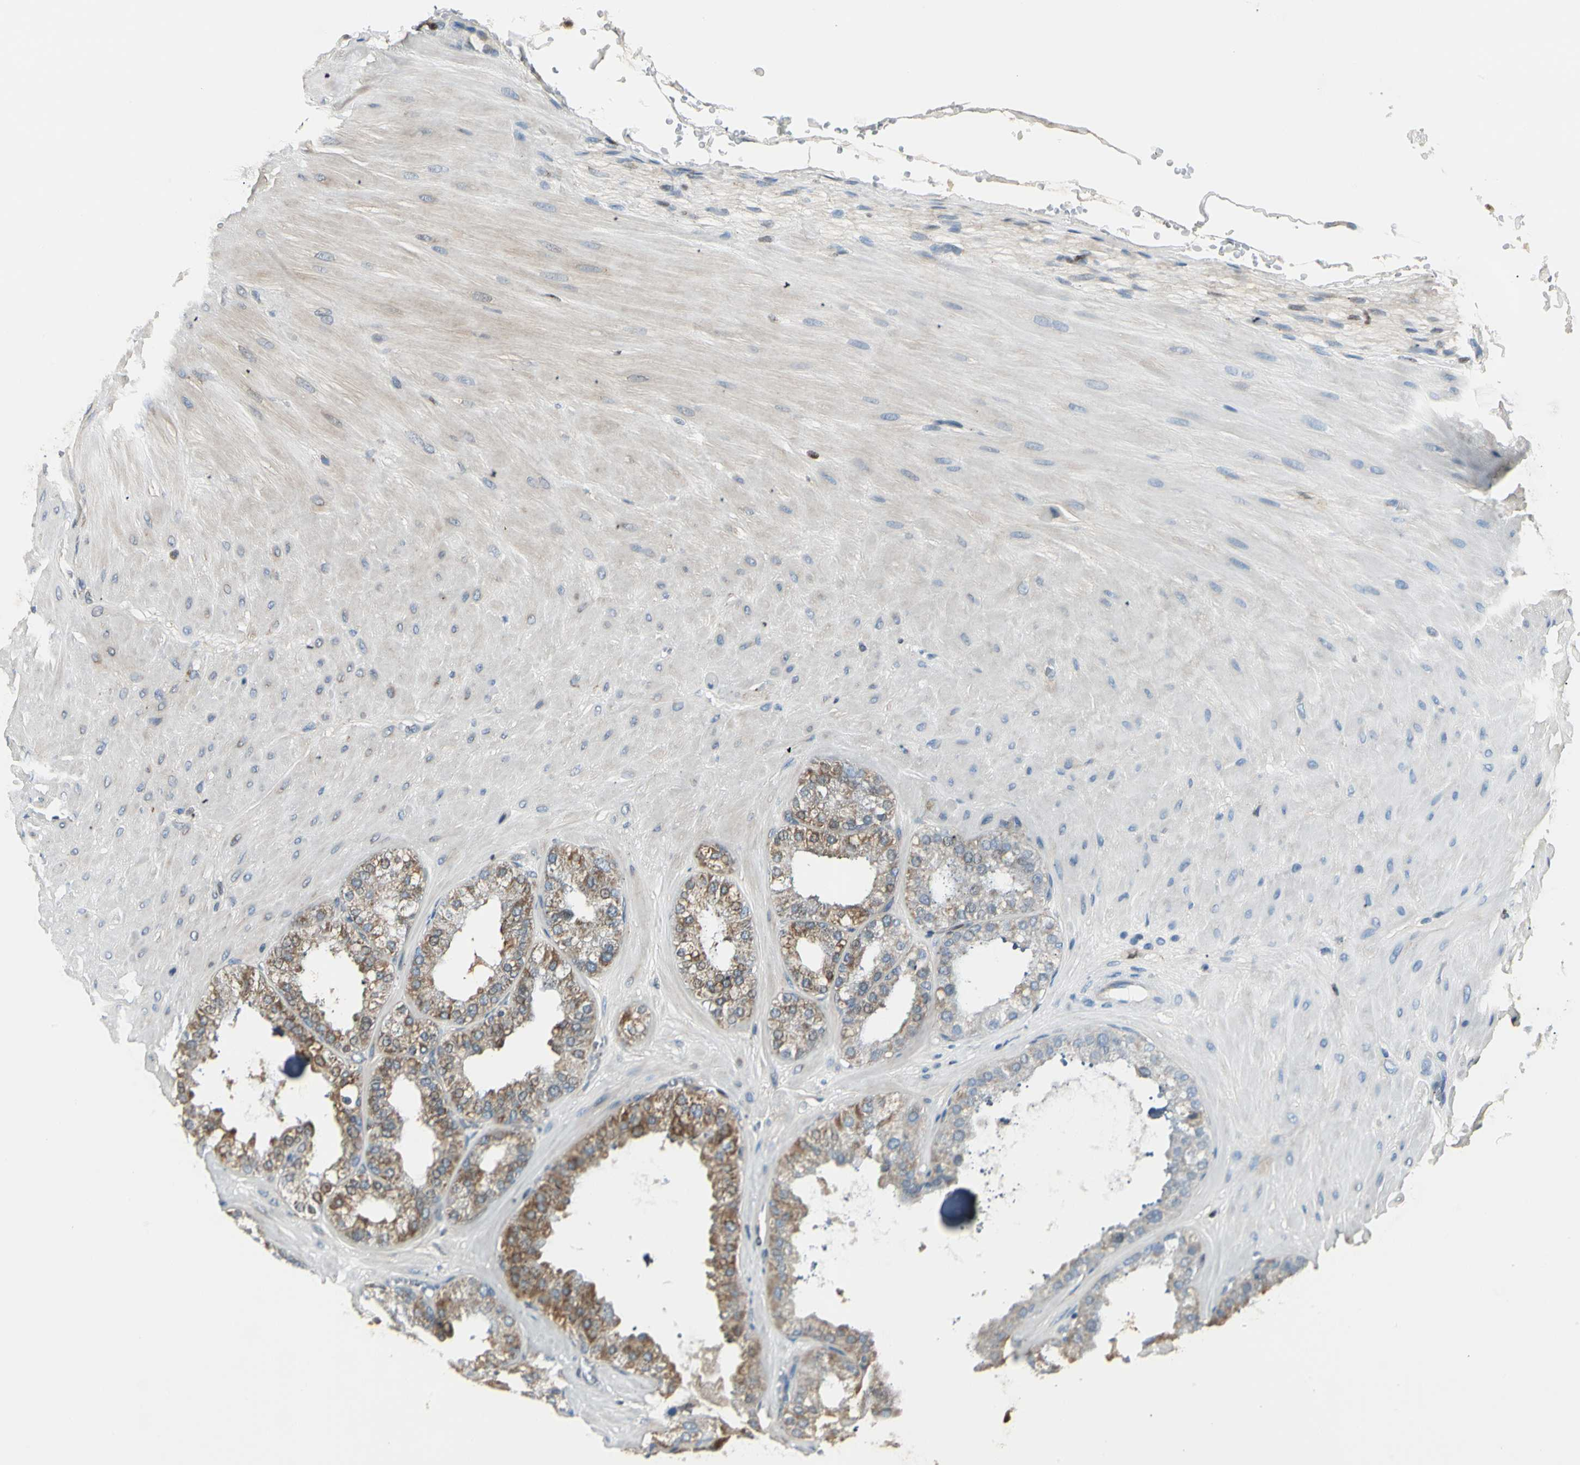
{"staining": {"intensity": "moderate", "quantity": "25%-75%", "location": "cytoplasmic/membranous"}, "tissue": "seminal vesicle", "cell_type": "Glandular cells", "image_type": "normal", "snomed": [{"axis": "morphology", "description": "Normal tissue, NOS"}, {"axis": "topography", "description": "Prostate"}, {"axis": "topography", "description": "Seminal veicle"}], "caption": "A brown stain highlights moderate cytoplasmic/membranous staining of a protein in glandular cells of unremarkable human seminal vesicle.", "gene": "IP6K2", "patient": {"sex": "male", "age": 51}}